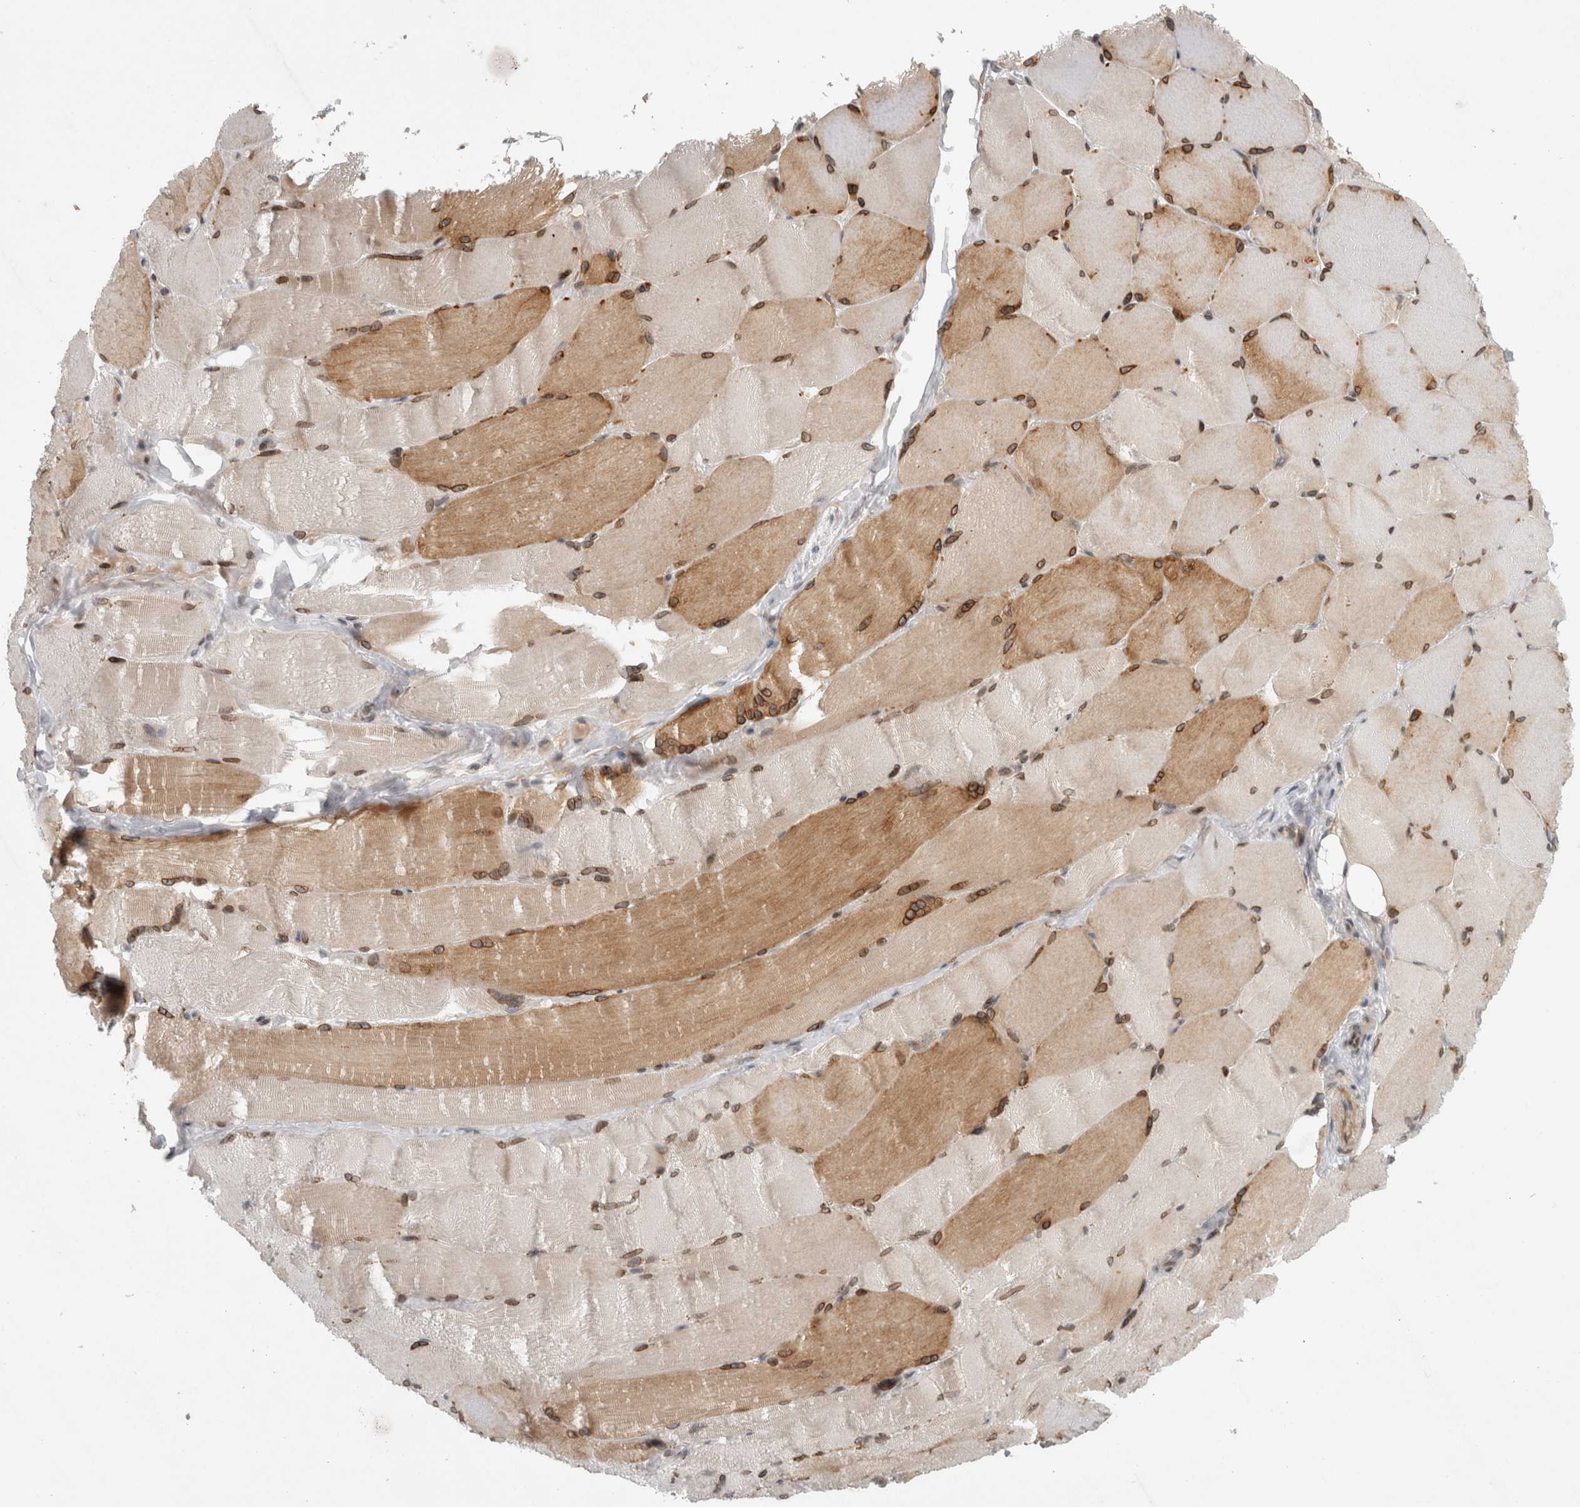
{"staining": {"intensity": "moderate", "quantity": ">75%", "location": "cytoplasmic/membranous,nuclear"}, "tissue": "skeletal muscle", "cell_type": "Myocytes", "image_type": "normal", "snomed": [{"axis": "morphology", "description": "Normal tissue, NOS"}, {"axis": "topography", "description": "Skin"}, {"axis": "topography", "description": "Skeletal muscle"}], "caption": "Myocytes reveal medium levels of moderate cytoplasmic/membranous,nuclear expression in approximately >75% of cells in unremarkable skeletal muscle.", "gene": "UTP25", "patient": {"sex": "male", "age": 83}}